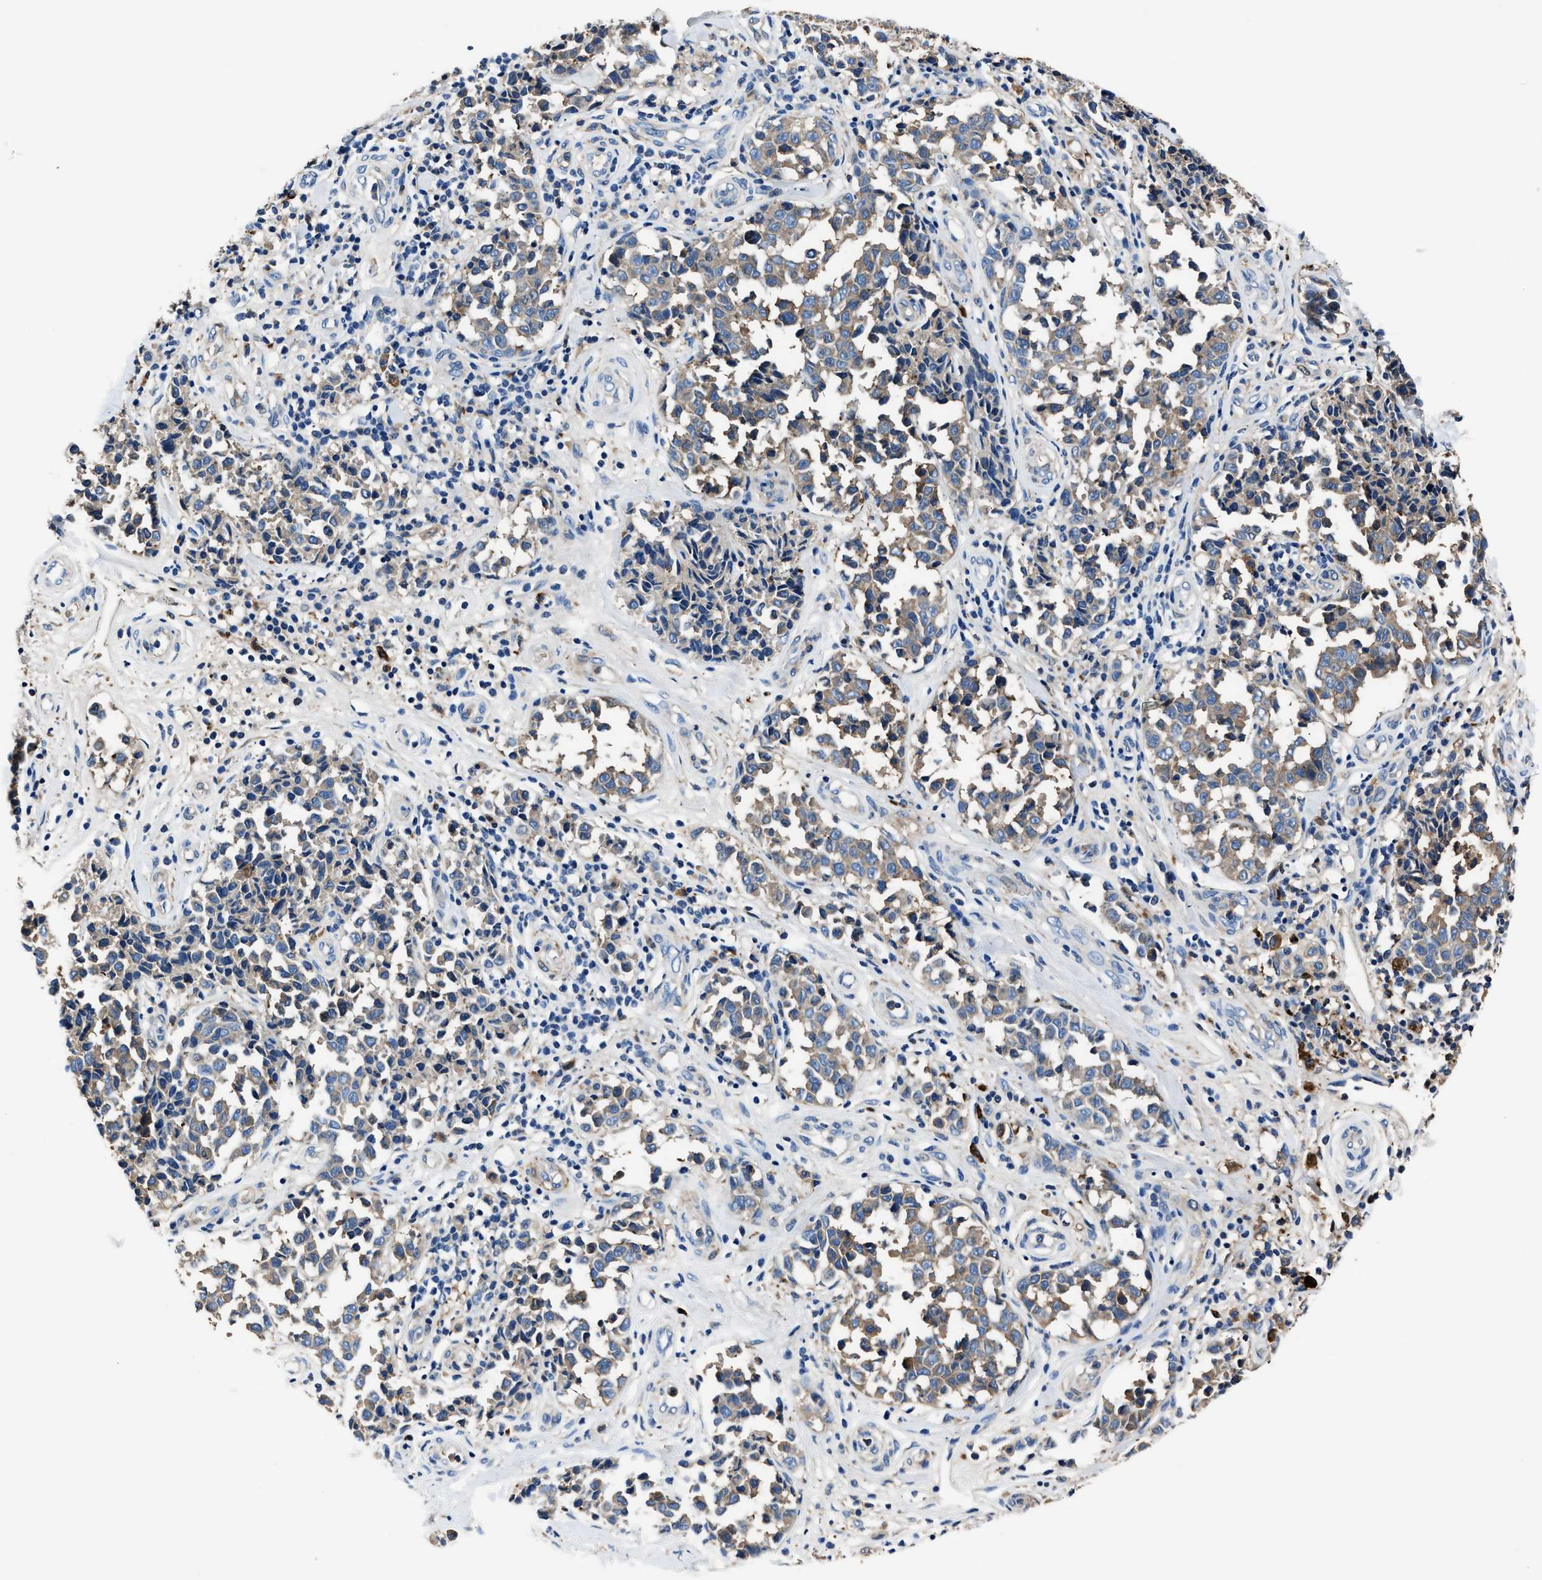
{"staining": {"intensity": "weak", "quantity": ">75%", "location": "cytoplasmic/membranous"}, "tissue": "melanoma", "cell_type": "Tumor cells", "image_type": "cancer", "snomed": [{"axis": "morphology", "description": "Malignant melanoma, NOS"}, {"axis": "topography", "description": "Skin"}], "caption": "Melanoma tissue reveals weak cytoplasmic/membranous staining in about >75% of tumor cells, visualized by immunohistochemistry.", "gene": "FTL", "patient": {"sex": "female", "age": 64}}